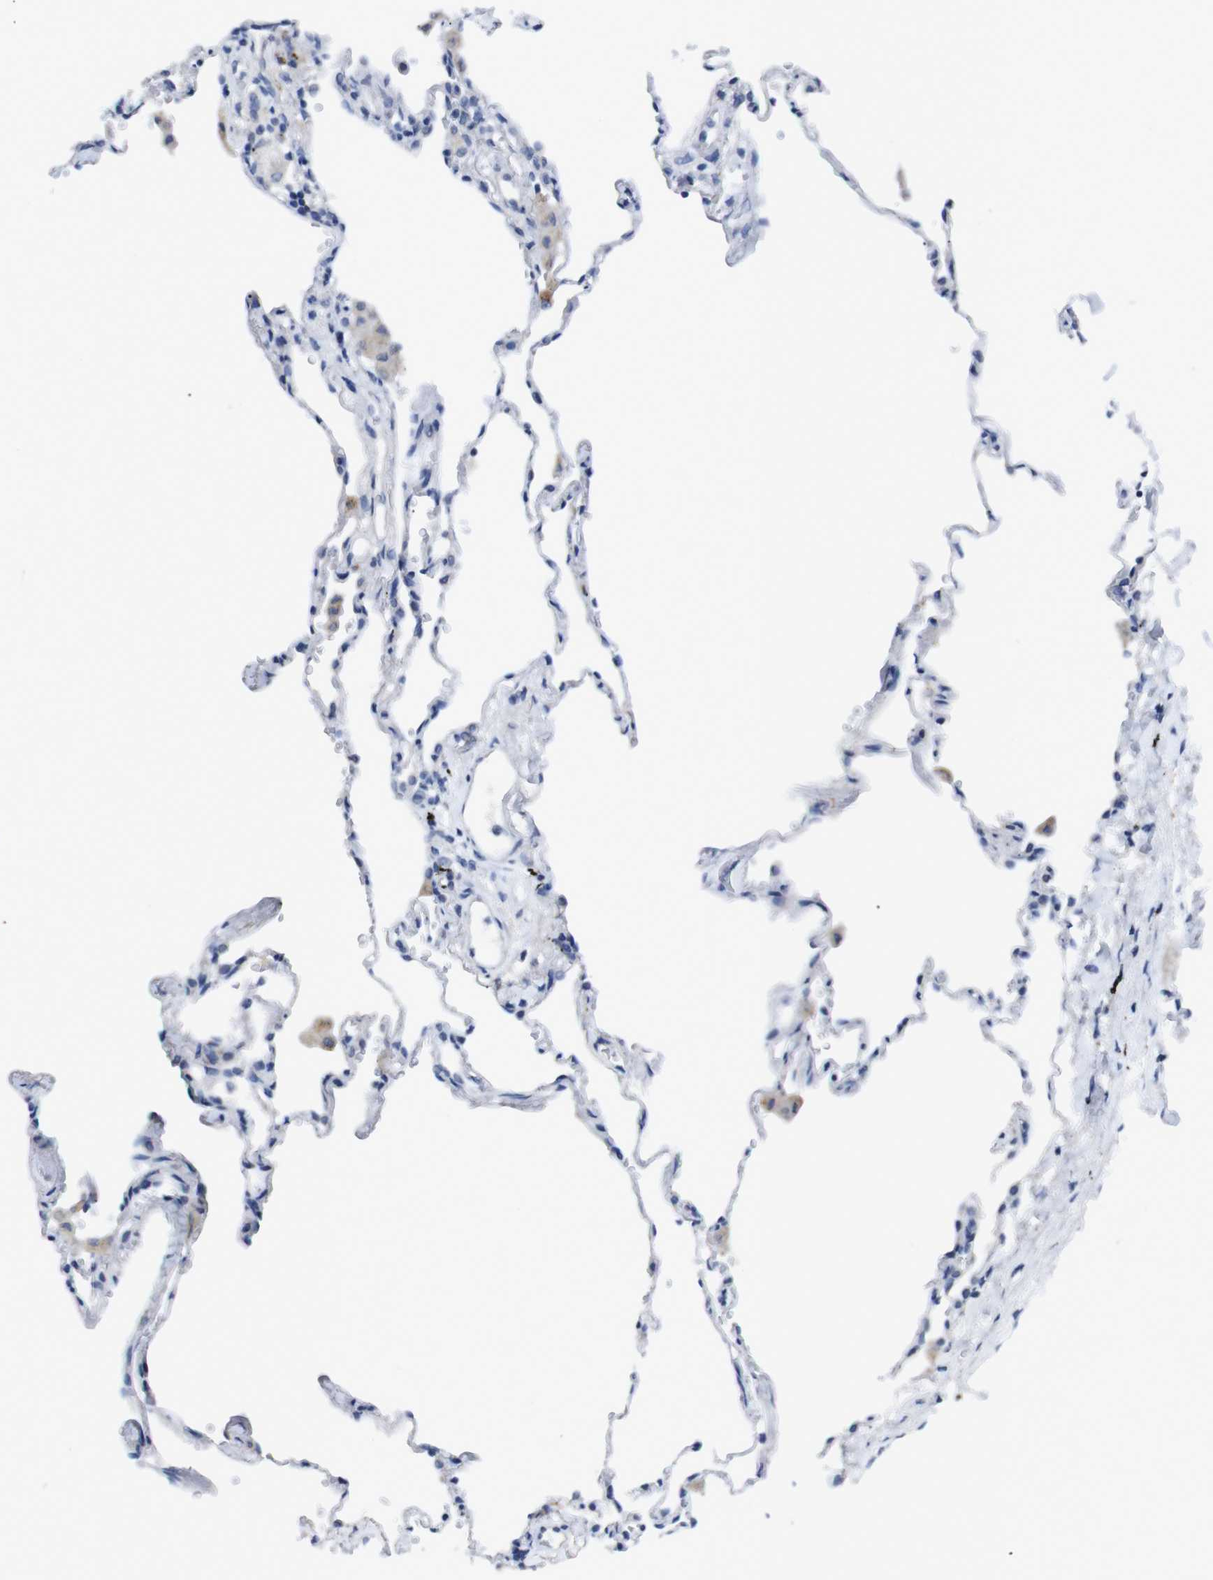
{"staining": {"intensity": "negative", "quantity": "none", "location": "none"}, "tissue": "lung", "cell_type": "Alveolar cells", "image_type": "normal", "snomed": [{"axis": "morphology", "description": "Normal tissue, NOS"}, {"axis": "topography", "description": "Lung"}], "caption": "Immunohistochemistry (IHC) histopathology image of normal lung: lung stained with DAB (3,3'-diaminobenzidine) exhibits no significant protein expression in alveolar cells. (Immunohistochemistry (IHC), brightfield microscopy, high magnification).", "gene": "IRF4", "patient": {"sex": "male", "age": 59}}